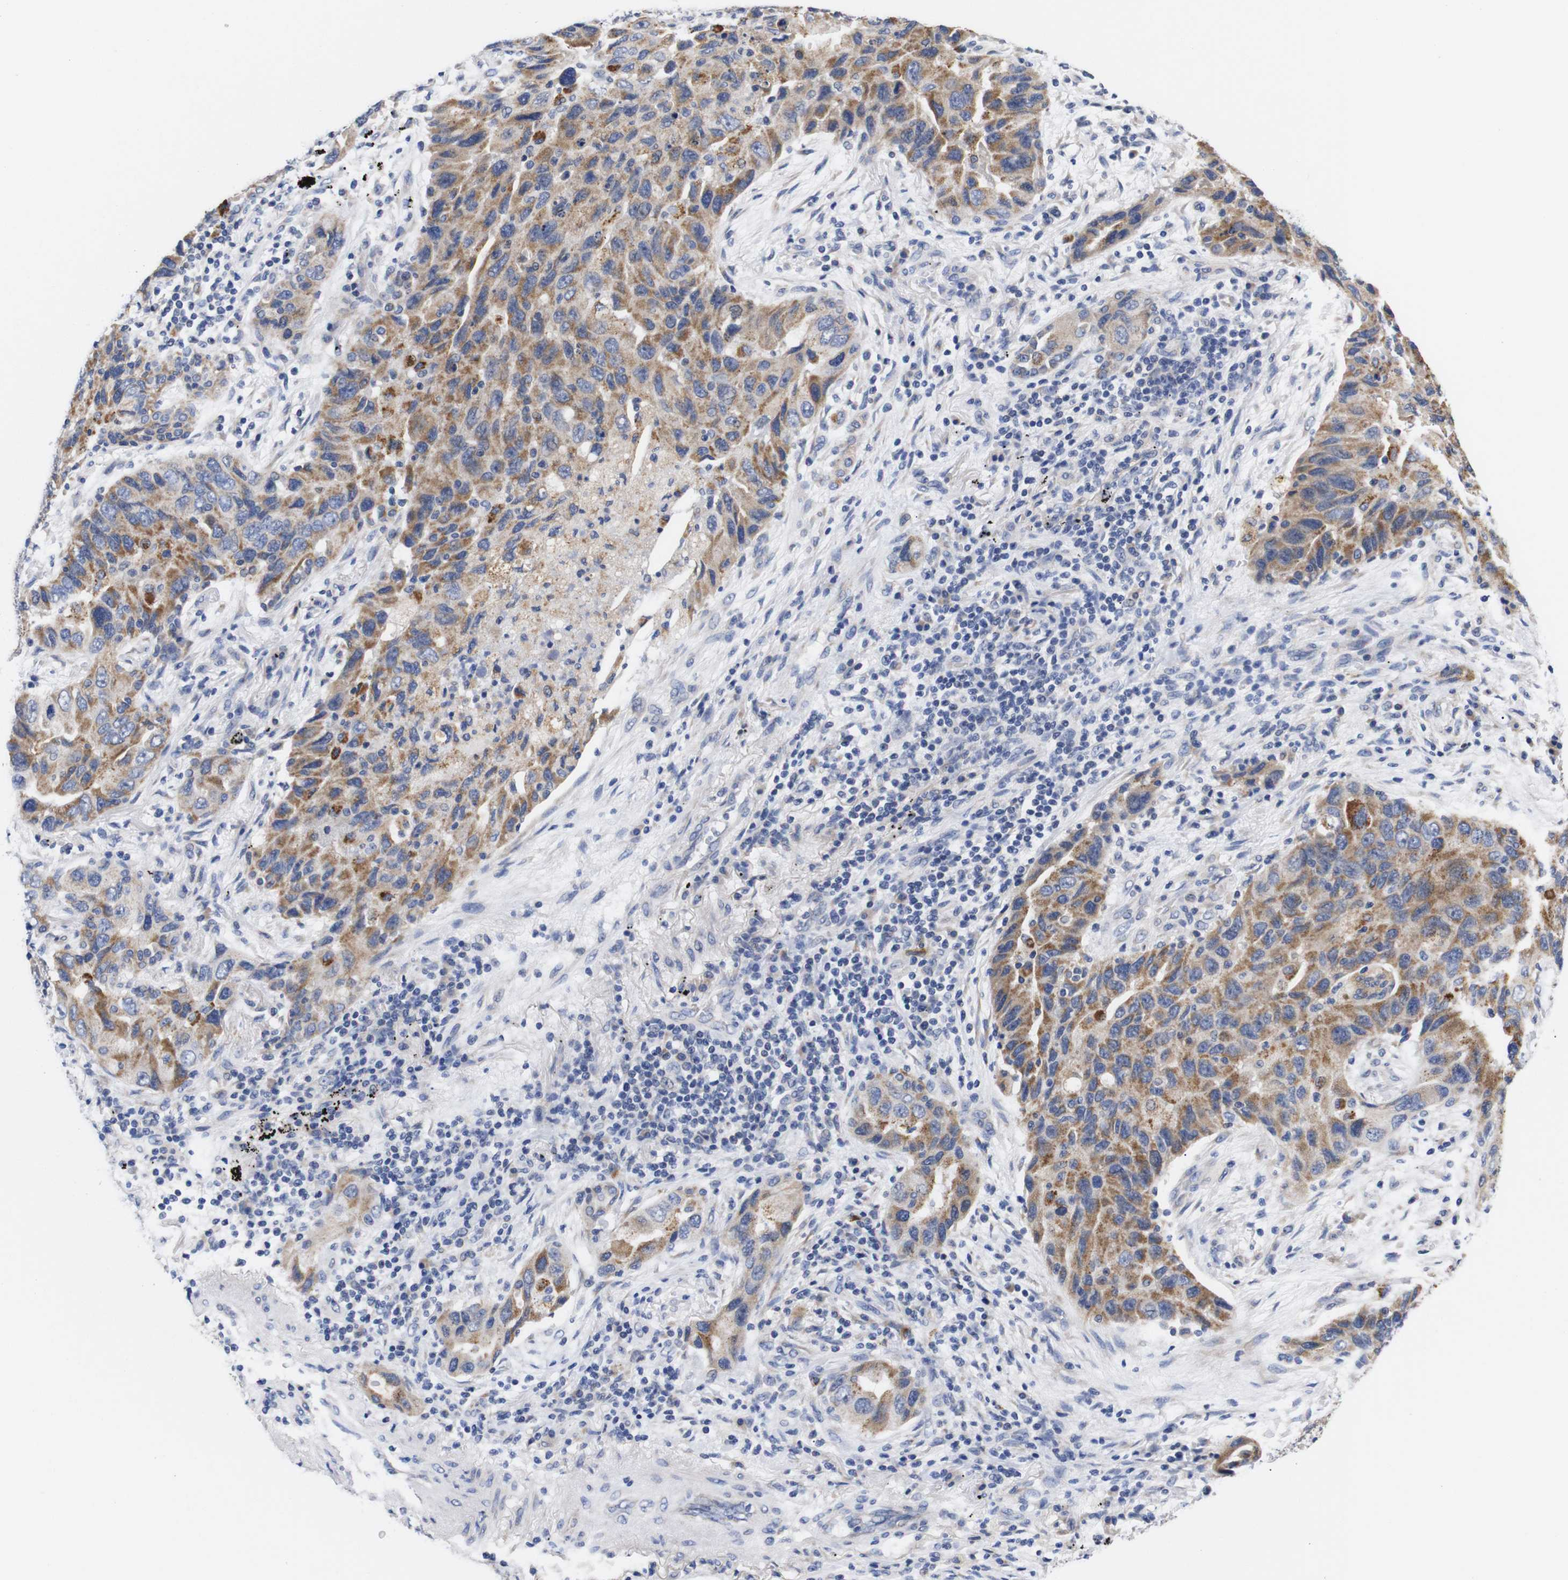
{"staining": {"intensity": "moderate", "quantity": ">75%", "location": "cytoplasmic/membranous"}, "tissue": "lung cancer", "cell_type": "Tumor cells", "image_type": "cancer", "snomed": [{"axis": "morphology", "description": "Adenocarcinoma, NOS"}, {"axis": "topography", "description": "Lung"}], "caption": "Human lung cancer stained for a protein (brown) reveals moderate cytoplasmic/membranous positive positivity in about >75% of tumor cells.", "gene": "OPN3", "patient": {"sex": "female", "age": 65}}